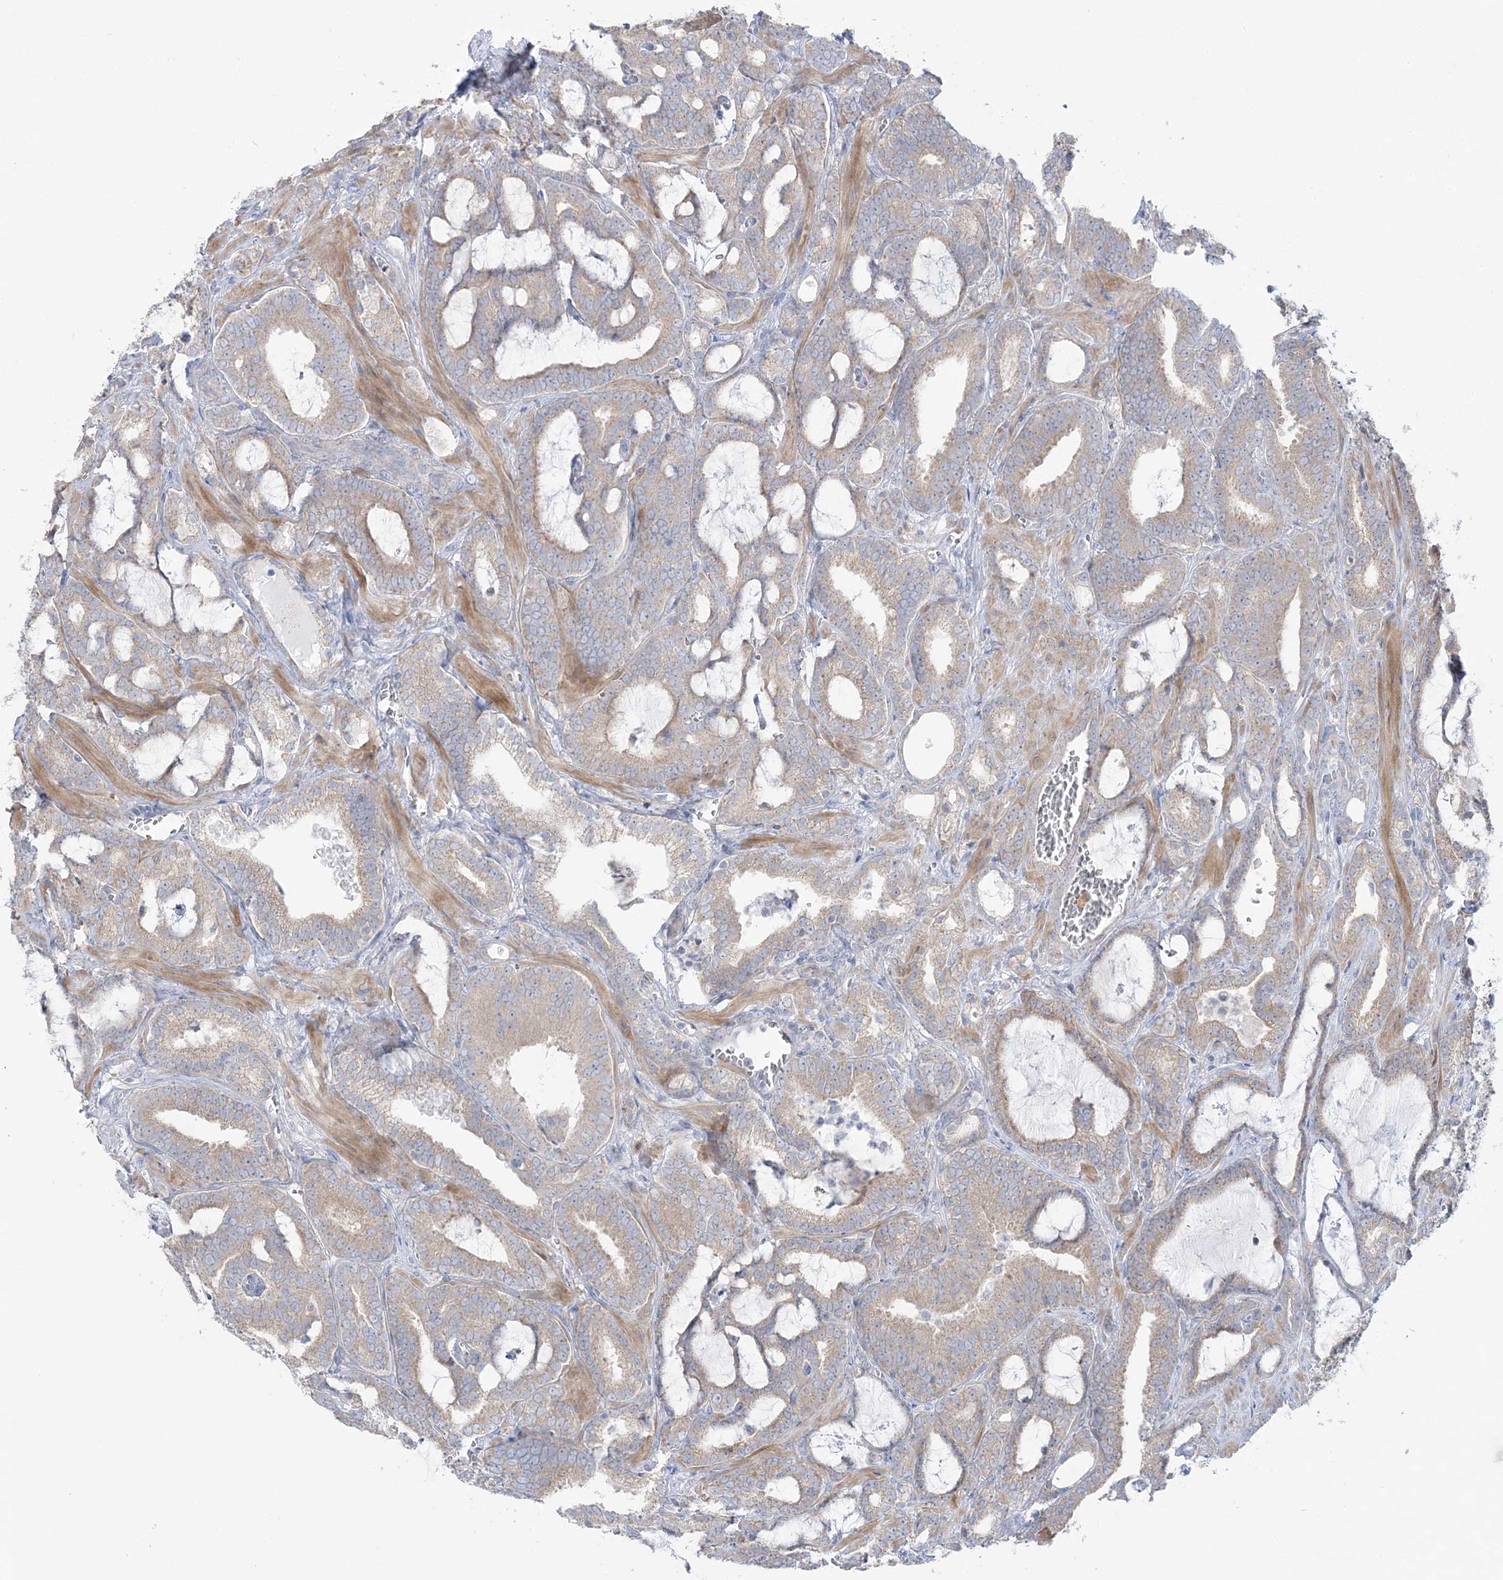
{"staining": {"intensity": "weak", "quantity": ">75%", "location": "cytoplasmic/membranous"}, "tissue": "prostate cancer", "cell_type": "Tumor cells", "image_type": "cancer", "snomed": [{"axis": "morphology", "description": "Adenocarcinoma, High grade"}, {"axis": "topography", "description": "Prostate and seminal vesicle, NOS"}], "caption": "An image of human high-grade adenocarcinoma (prostate) stained for a protein shows weak cytoplasmic/membranous brown staining in tumor cells.", "gene": "MMADHC", "patient": {"sex": "male", "age": 67}}